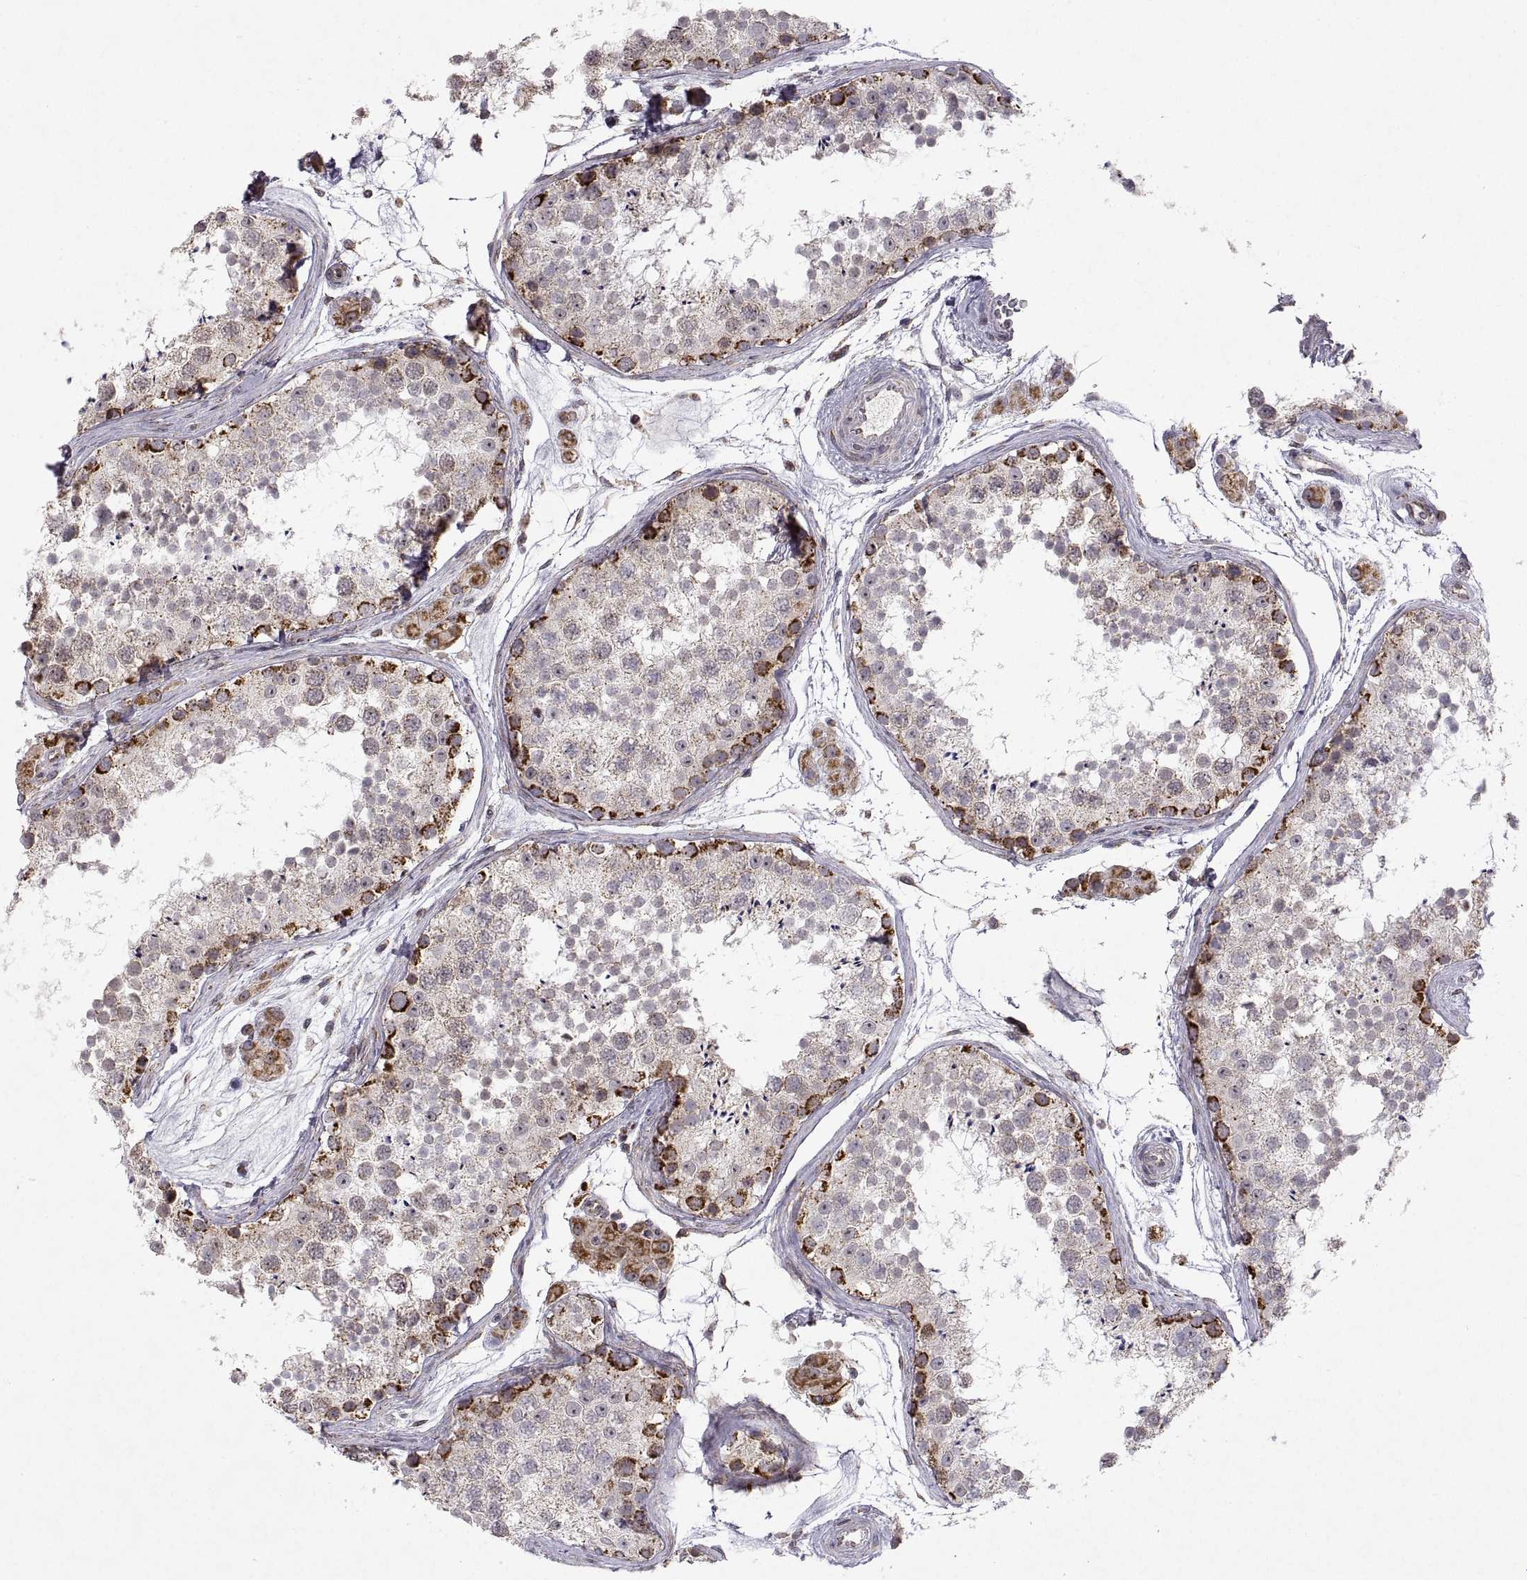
{"staining": {"intensity": "strong", "quantity": "<25%", "location": "cytoplasmic/membranous"}, "tissue": "testis", "cell_type": "Cells in seminiferous ducts", "image_type": "normal", "snomed": [{"axis": "morphology", "description": "Normal tissue, NOS"}, {"axis": "topography", "description": "Testis"}], "caption": "Unremarkable testis demonstrates strong cytoplasmic/membranous positivity in approximately <25% of cells in seminiferous ducts, visualized by immunohistochemistry. (Brightfield microscopy of DAB IHC at high magnification).", "gene": "MANBAL", "patient": {"sex": "male", "age": 41}}